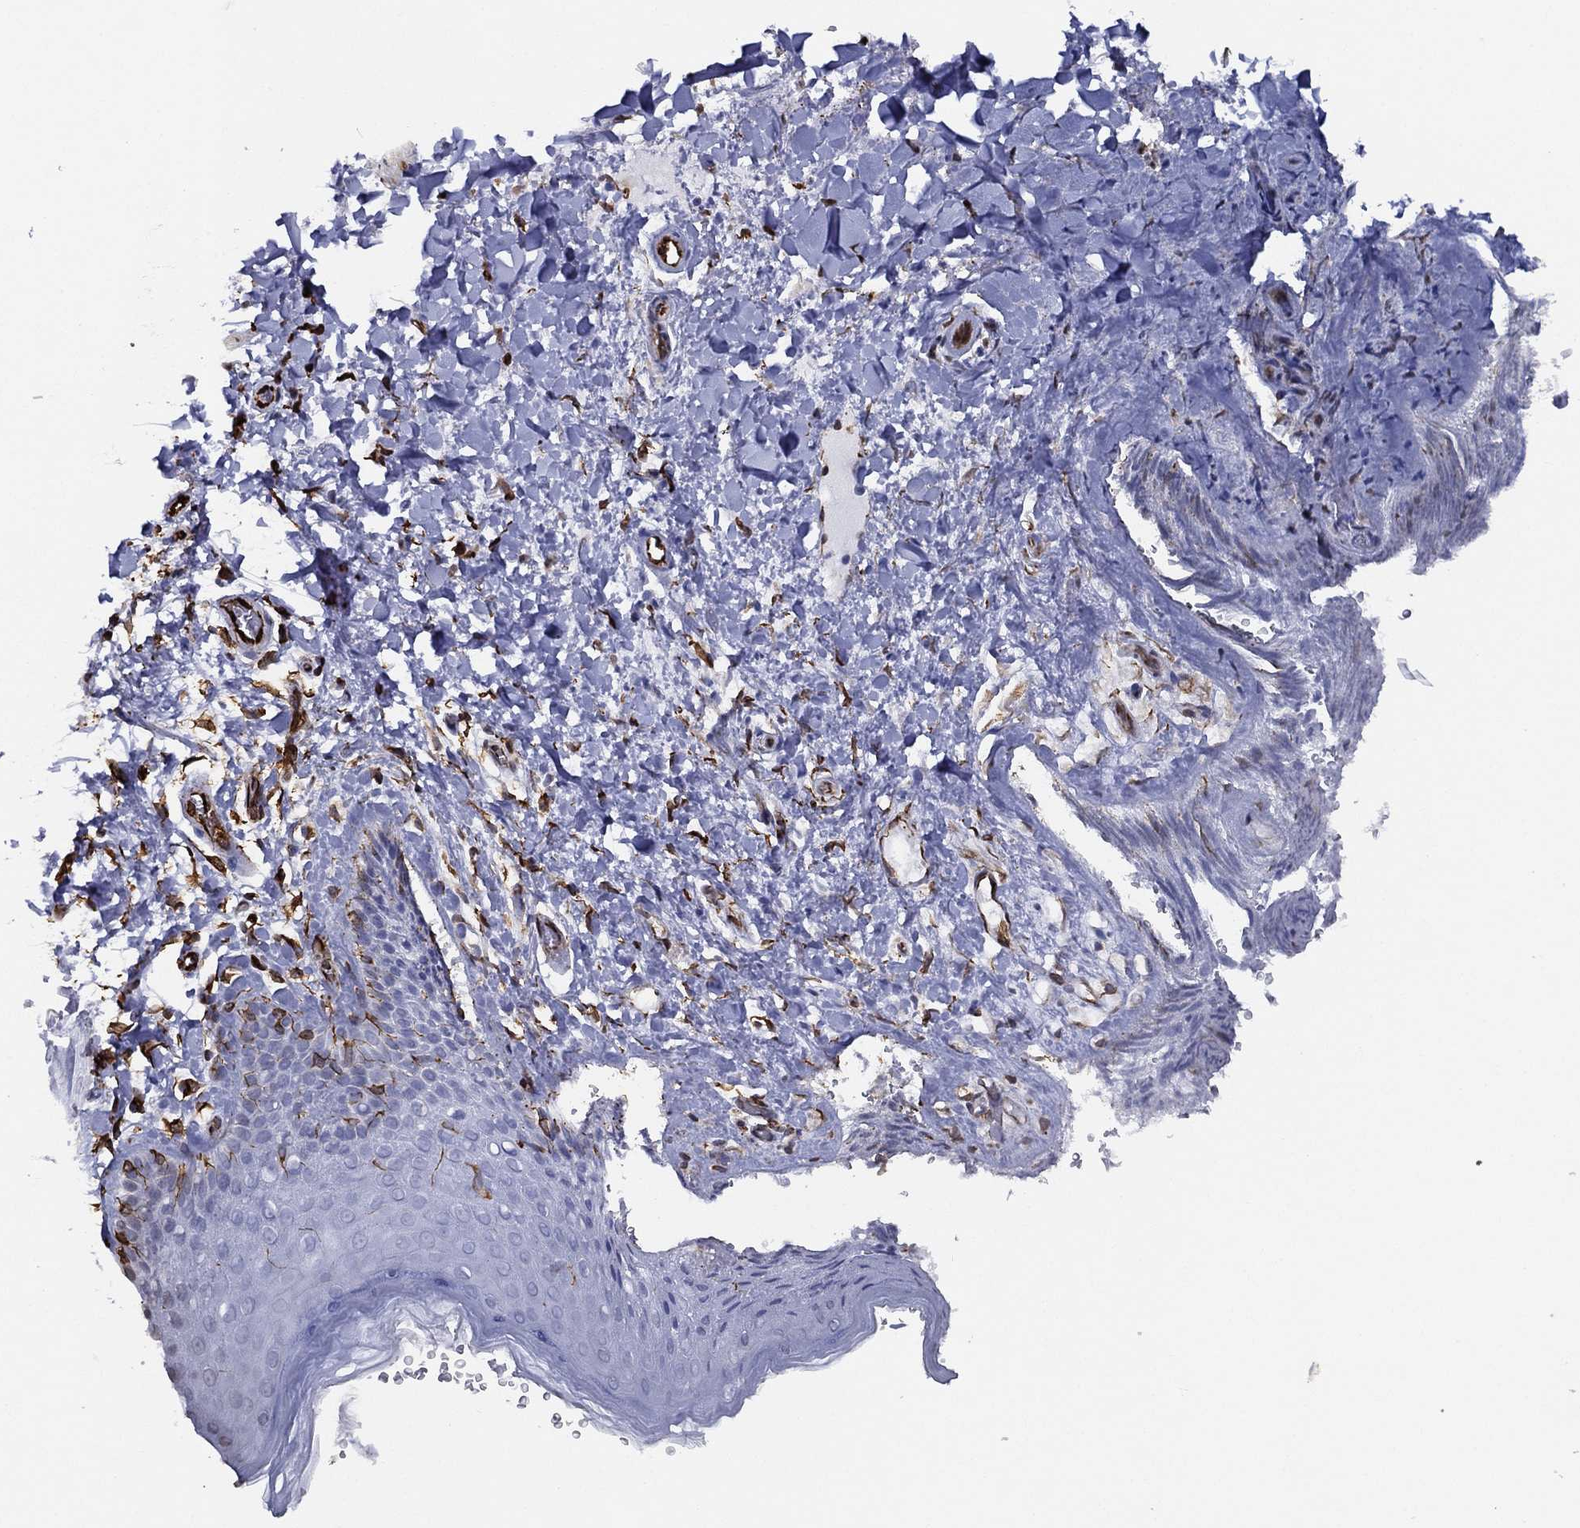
{"staining": {"intensity": "negative", "quantity": "none", "location": "none"}, "tissue": "skin", "cell_type": "Epidermal cells", "image_type": "normal", "snomed": [{"axis": "morphology", "description": "Normal tissue, NOS"}, {"axis": "topography", "description": "Anal"}], "caption": "DAB immunohistochemical staining of benign skin shows no significant staining in epidermal cells.", "gene": "MAS1", "patient": {"sex": "male", "age": 36}}